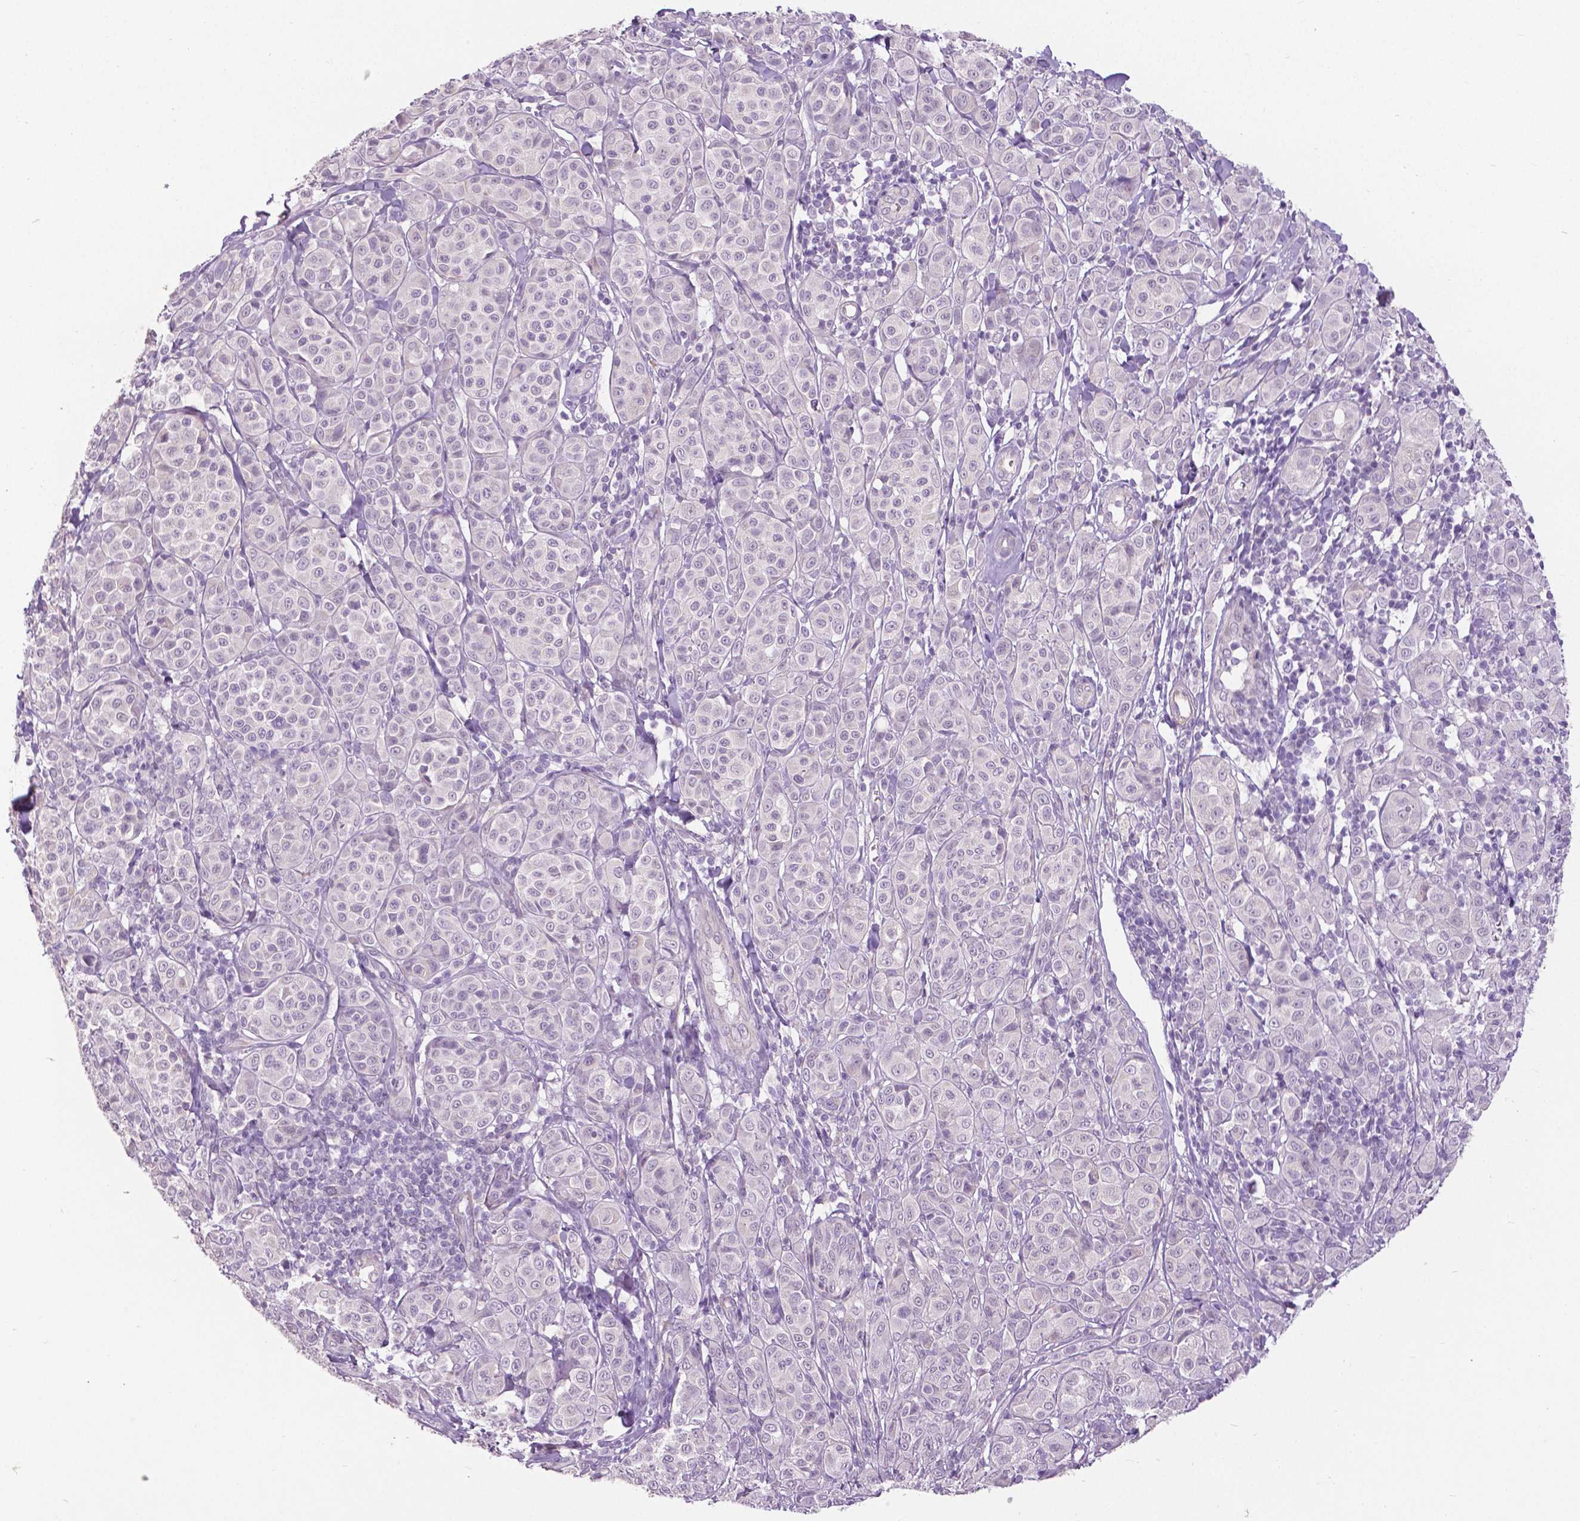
{"staining": {"intensity": "negative", "quantity": "none", "location": "none"}, "tissue": "melanoma", "cell_type": "Tumor cells", "image_type": "cancer", "snomed": [{"axis": "morphology", "description": "Malignant melanoma, NOS"}, {"axis": "topography", "description": "Skin"}], "caption": "DAB immunohistochemical staining of malignant melanoma demonstrates no significant positivity in tumor cells.", "gene": "FOXA1", "patient": {"sex": "male", "age": 89}}